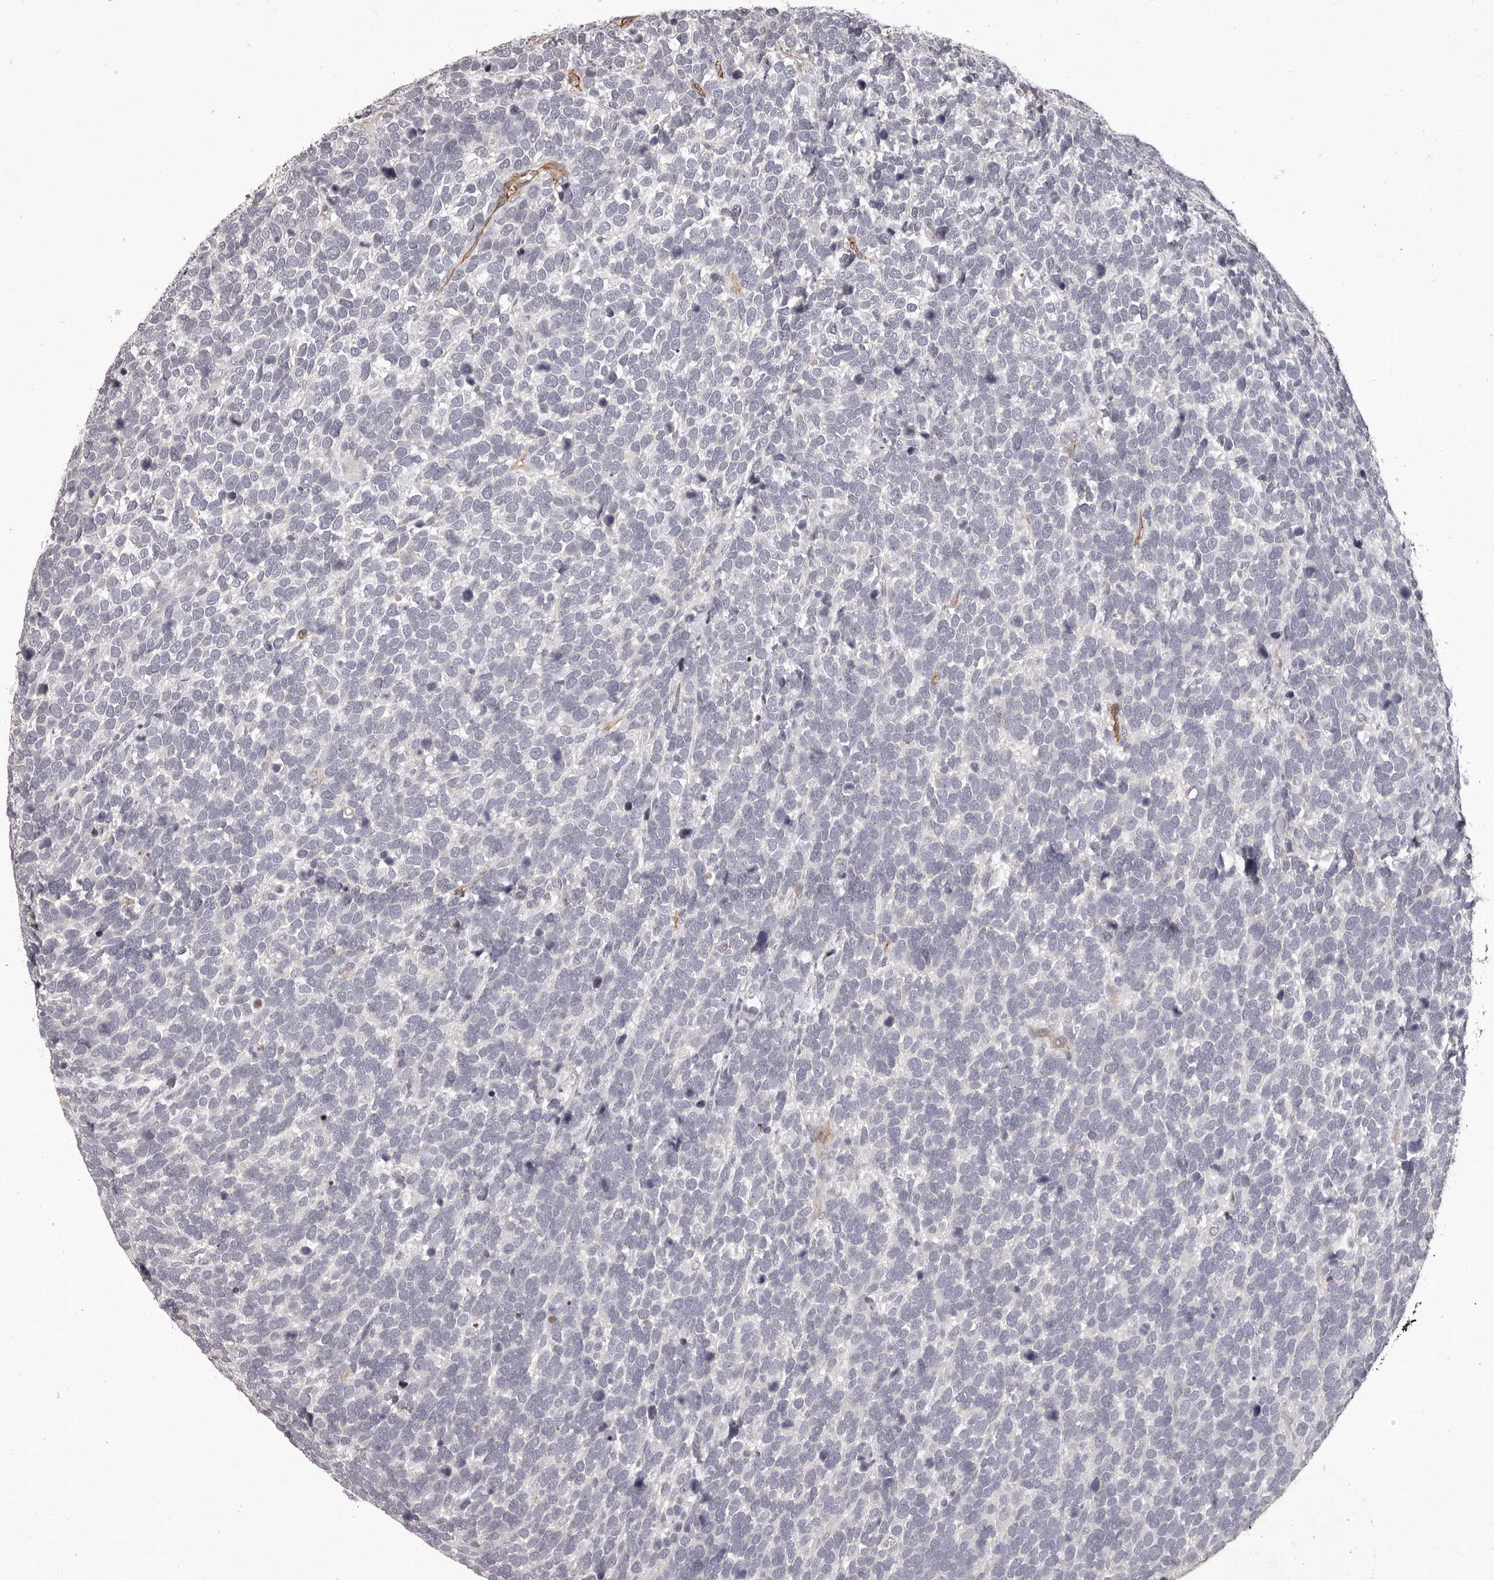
{"staining": {"intensity": "negative", "quantity": "none", "location": "none"}, "tissue": "urothelial cancer", "cell_type": "Tumor cells", "image_type": "cancer", "snomed": [{"axis": "morphology", "description": "Urothelial carcinoma, High grade"}, {"axis": "topography", "description": "Urinary bladder"}], "caption": "Immunohistochemistry (IHC) of human urothelial carcinoma (high-grade) shows no positivity in tumor cells.", "gene": "GPR78", "patient": {"sex": "female", "age": 80}}